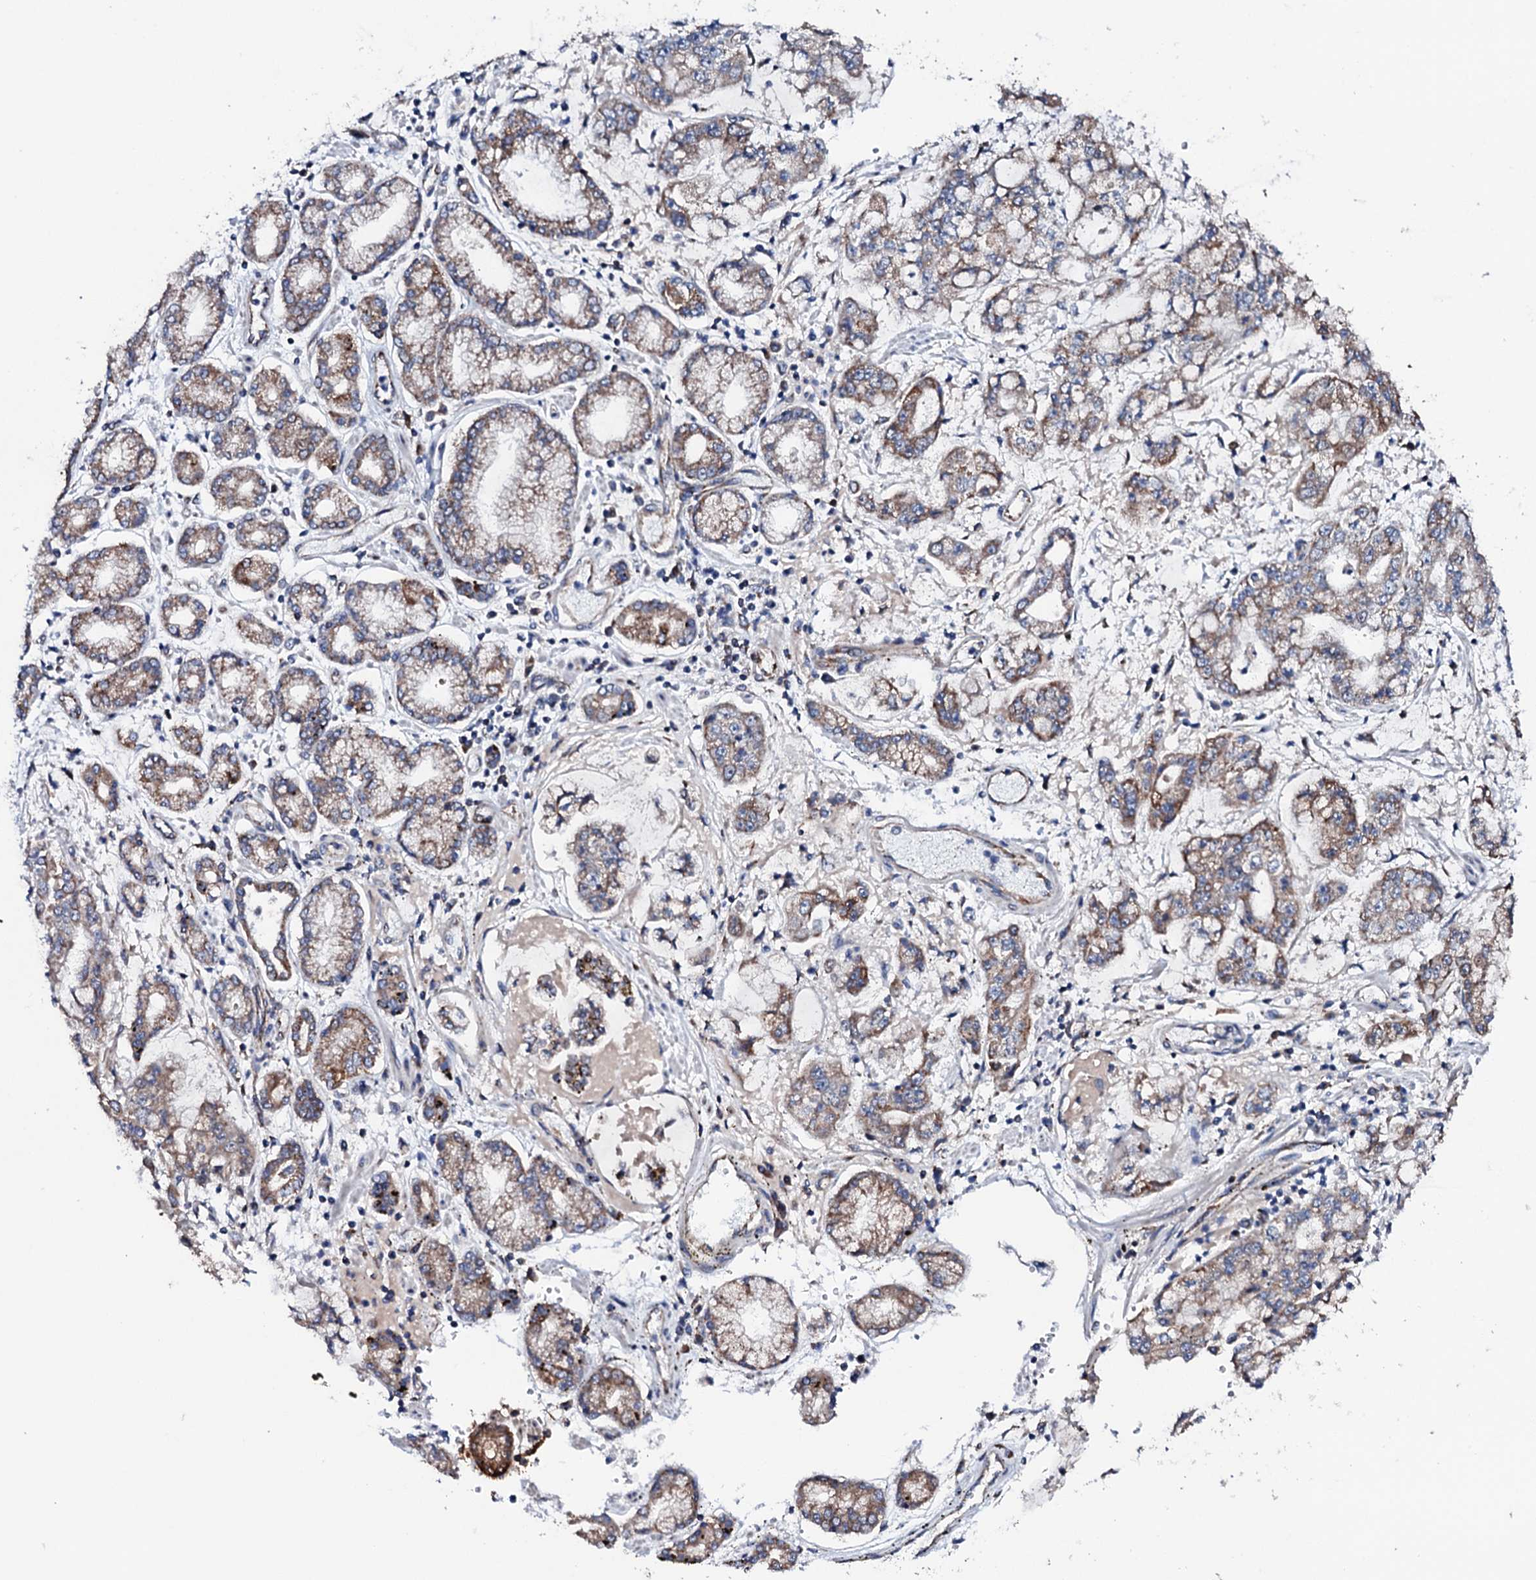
{"staining": {"intensity": "moderate", "quantity": "25%-75%", "location": "cytoplasmic/membranous"}, "tissue": "stomach cancer", "cell_type": "Tumor cells", "image_type": "cancer", "snomed": [{"axis": "morphology", "description": "Adenocarcinoma, NOS"}, {"axis": "topography", "description": "Stomach"}], "caption": "This is an image of IHC staining of adenocarcinoma (stomach), which shows moderate staining in the cytoplasmic/membranous of tumor cells.", "gene": "MTIF3", "patient": {"sex": "male", "age": 76}}